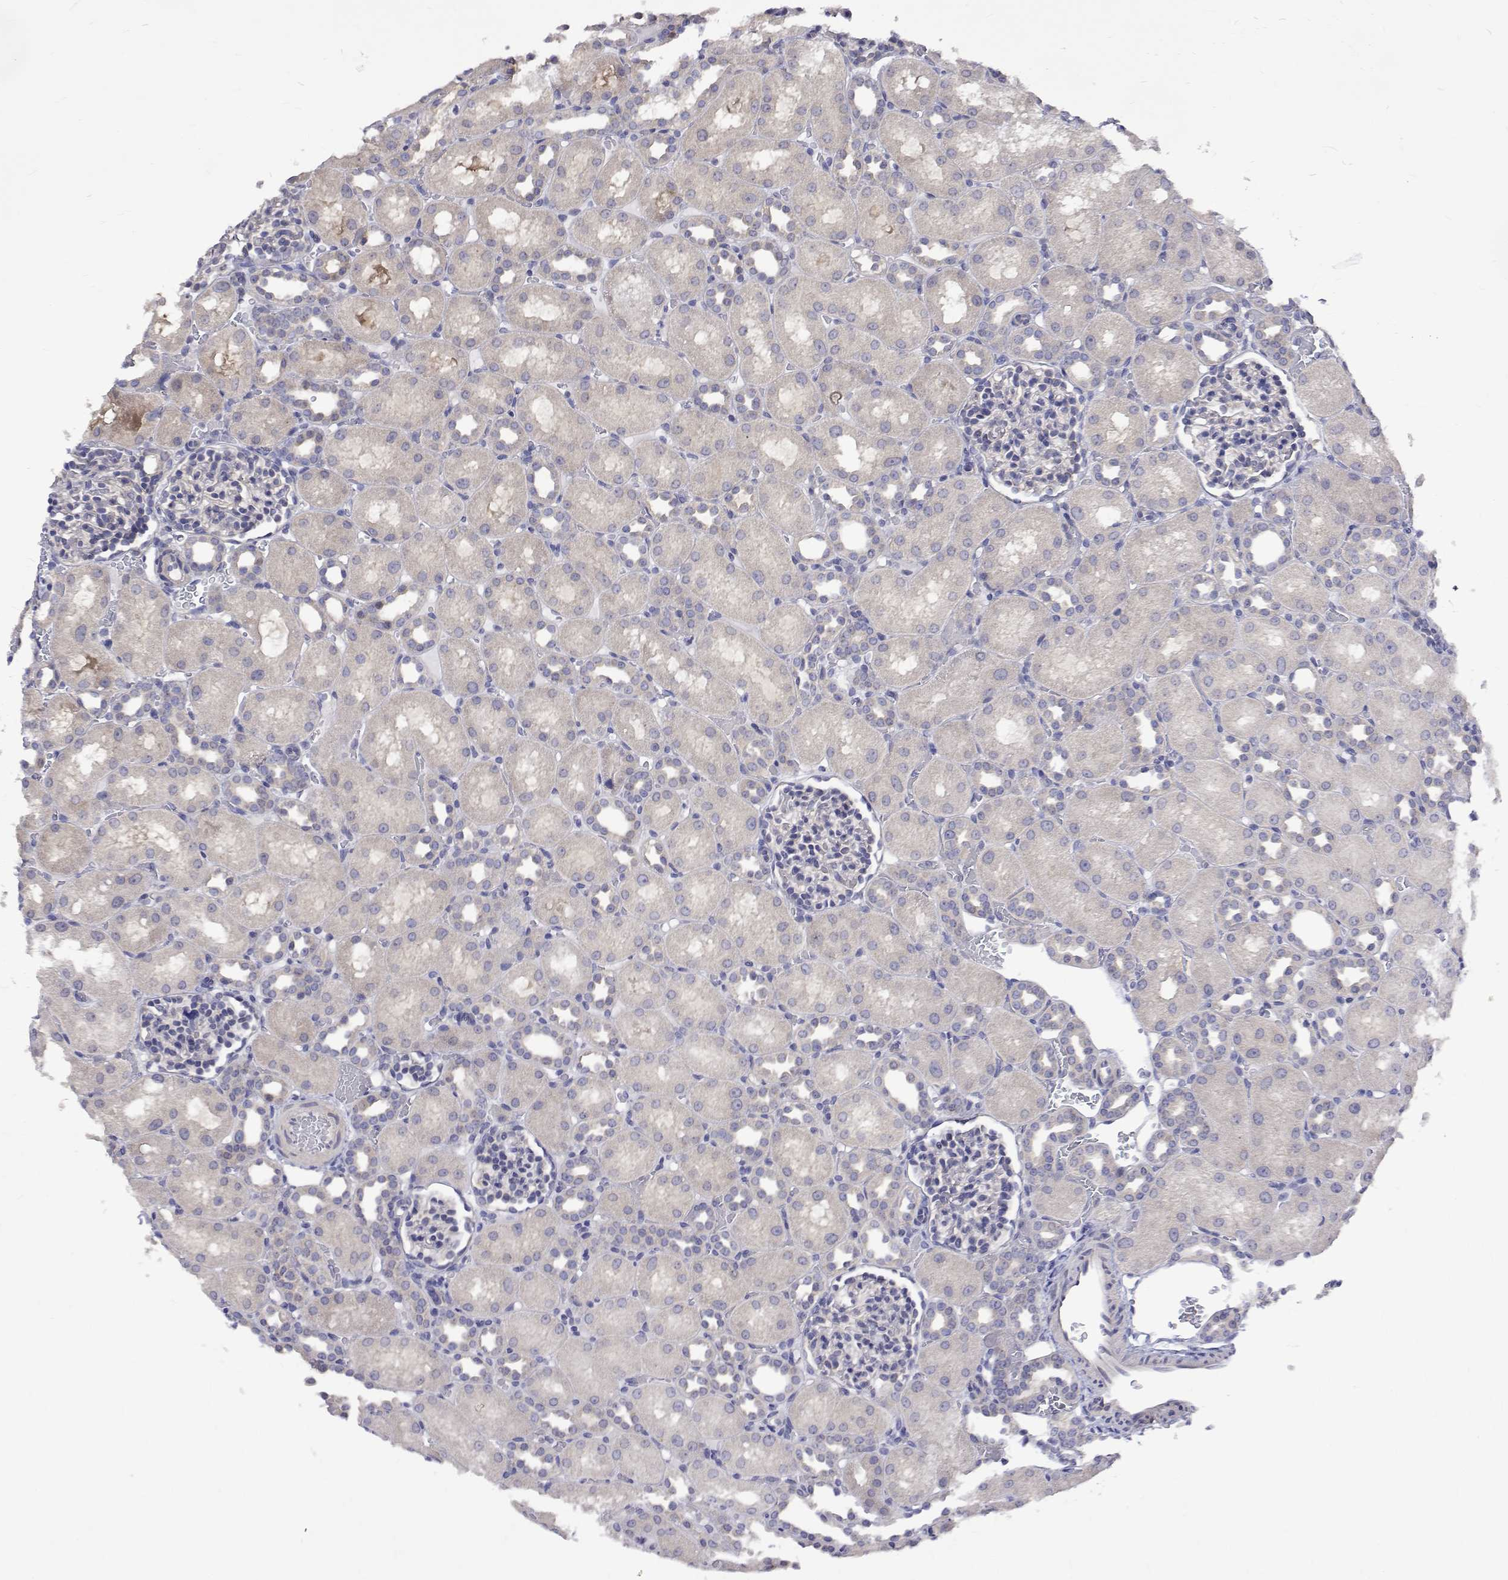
{"staining": {"intensity": "negative", "quantity": "none", "location": "none"}, "tissue": "kidney", "cell_type": "Cells in glomeruli", "image_type": "normal", "snomed": [{"axis": "morphology", "description": "Normal tissue, NOS"}, {"axis": "topography", "description": "Kidney"}], "caption": "Cells in glomeruli are negative for protein expression in benign human kidney. (Stains: DAB immunohistochemistry with hematoxylin counter stain, Microscopy: brightfield microscopy at high magnification).", "gene": "PADI1", "patient": {"sex": "male", "age": 1}}